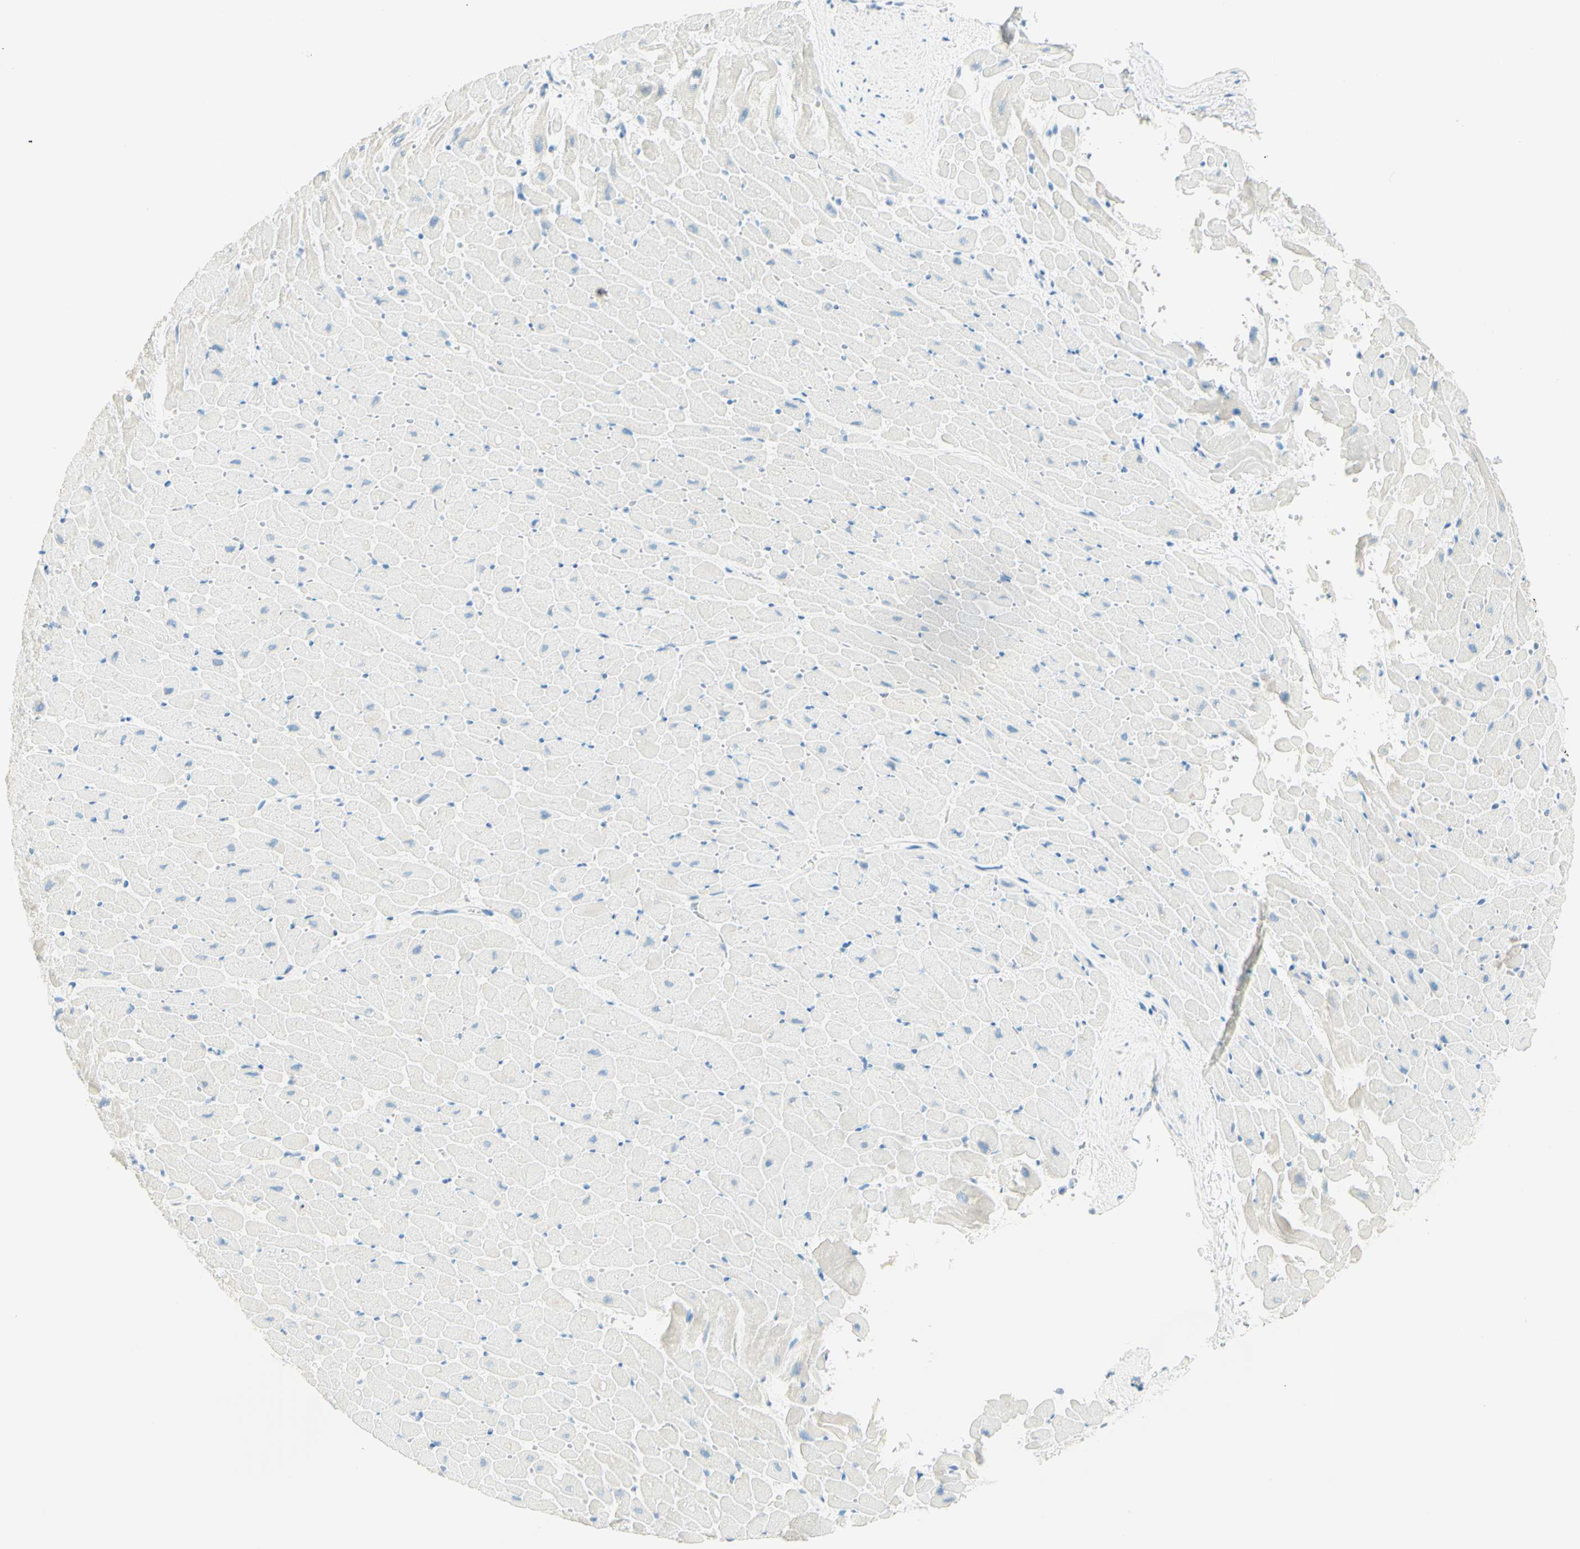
{"staining": {"intensity": "negative", "quantity": "none", "location": "none"}, "tissue": "heart muscle", "cell_type": "Cardiomyocytes", "image_type": "normal", "snomed": [{"axis": "morphology", "description": "Normal tissue, NOS"}, {"axis": "topography", "description": "Heart"}], "caption": "Human heart muscle stained for a protein using IHC demonstrates no positivity in cardiomyocytes.", "gene": "TMEM132D", "patient": {"sex": "male", "age": 45}}